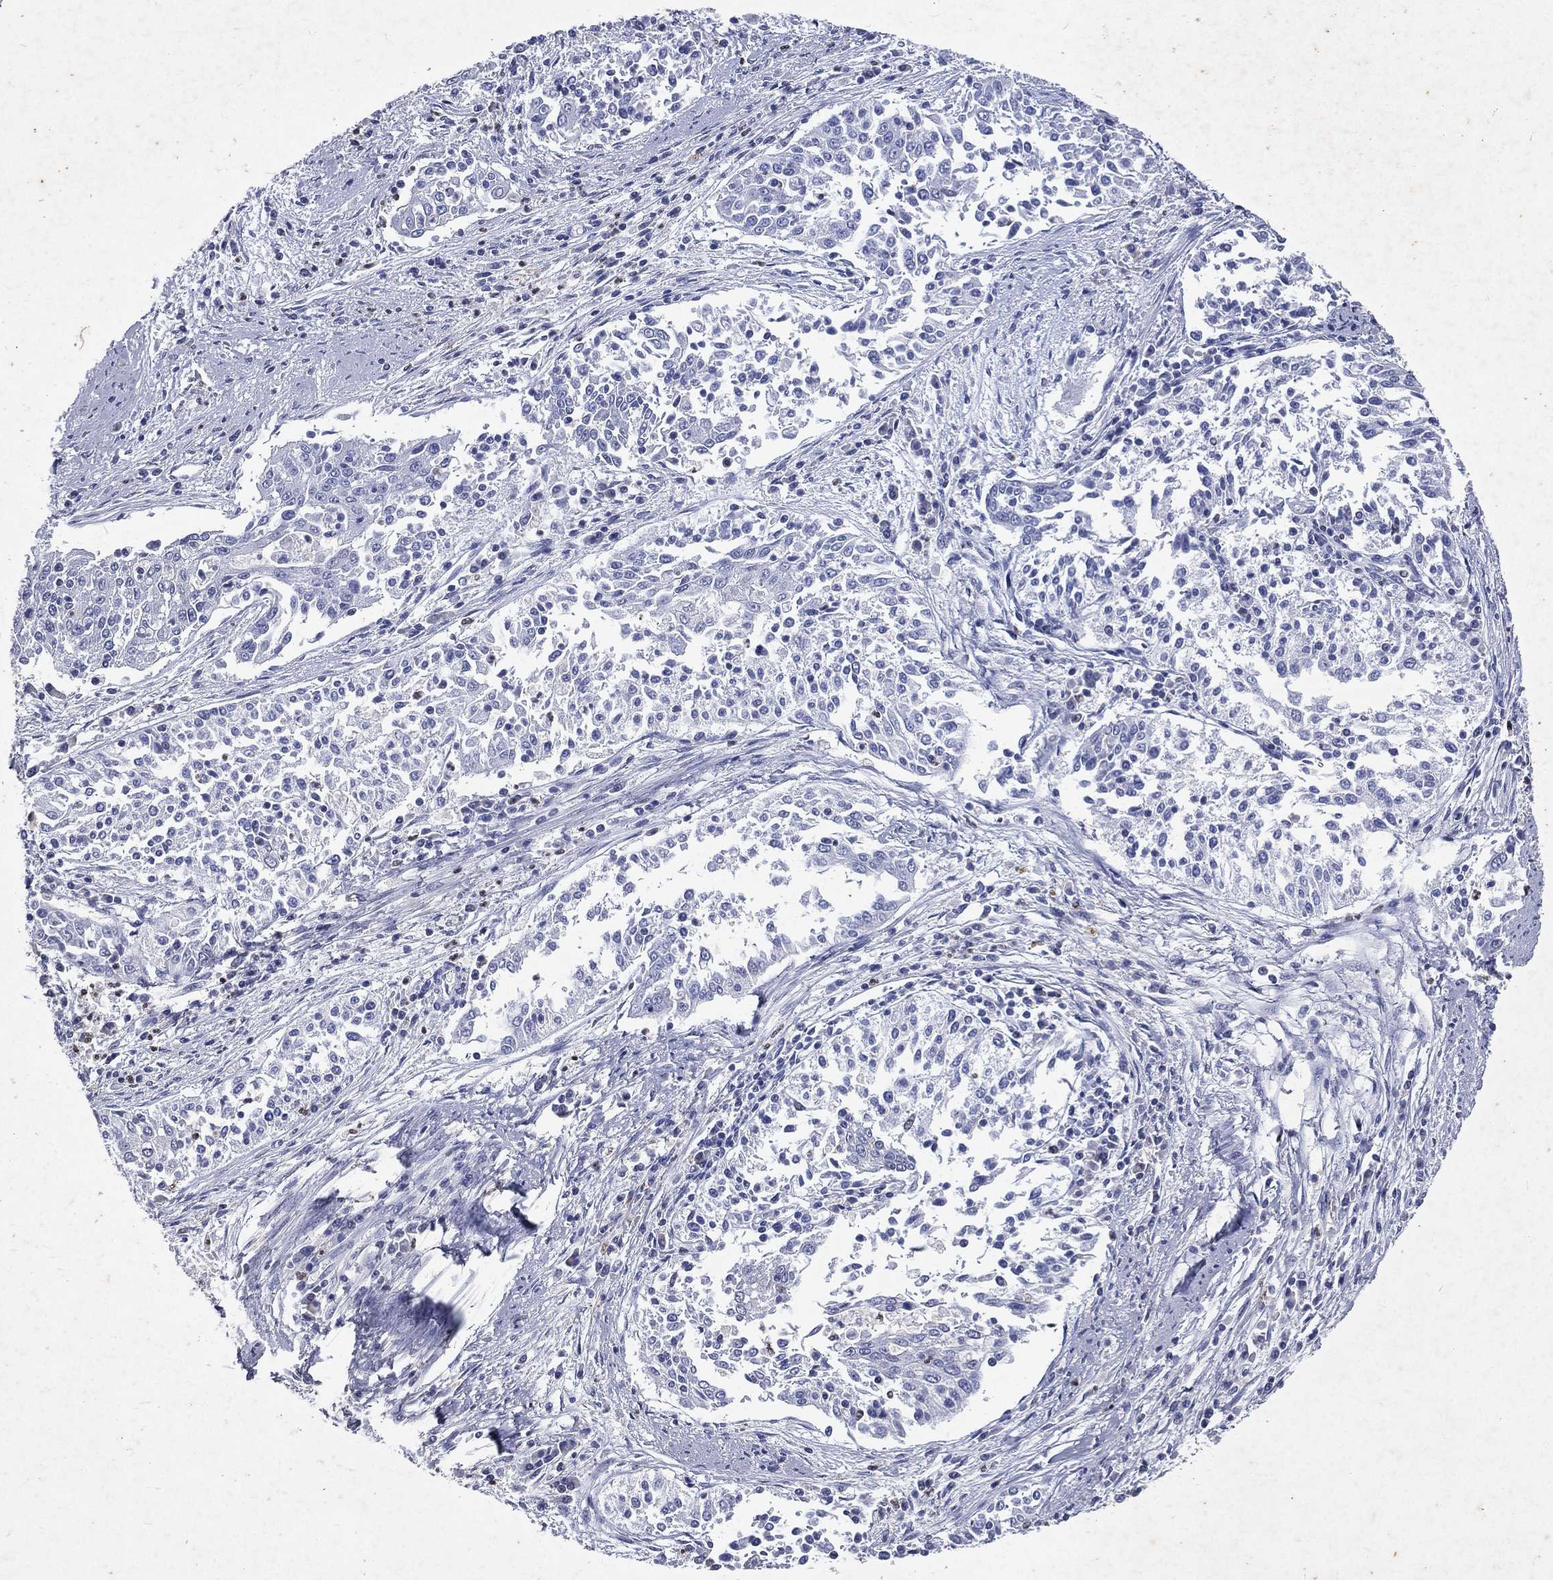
{"staining": {"intensity": "negative", "quantity": "none", "location": "none"}, "tissue": "cervical cancer", "cell_type": "Tumor cells", "image_type": "cancer", "snomed": [{"axis": "morphology", "description": "Squamous cell carcinoma, NOS"}, {"axis": "topography", "description": "Cervix"}], "caption": "Immunohistochemistry (IHC) of cervical squamous cell carcinoma demonstrates no staining in tumor cells.", "gene": "SLC34A2", "patient": {"sex": "female", "age": 41}}